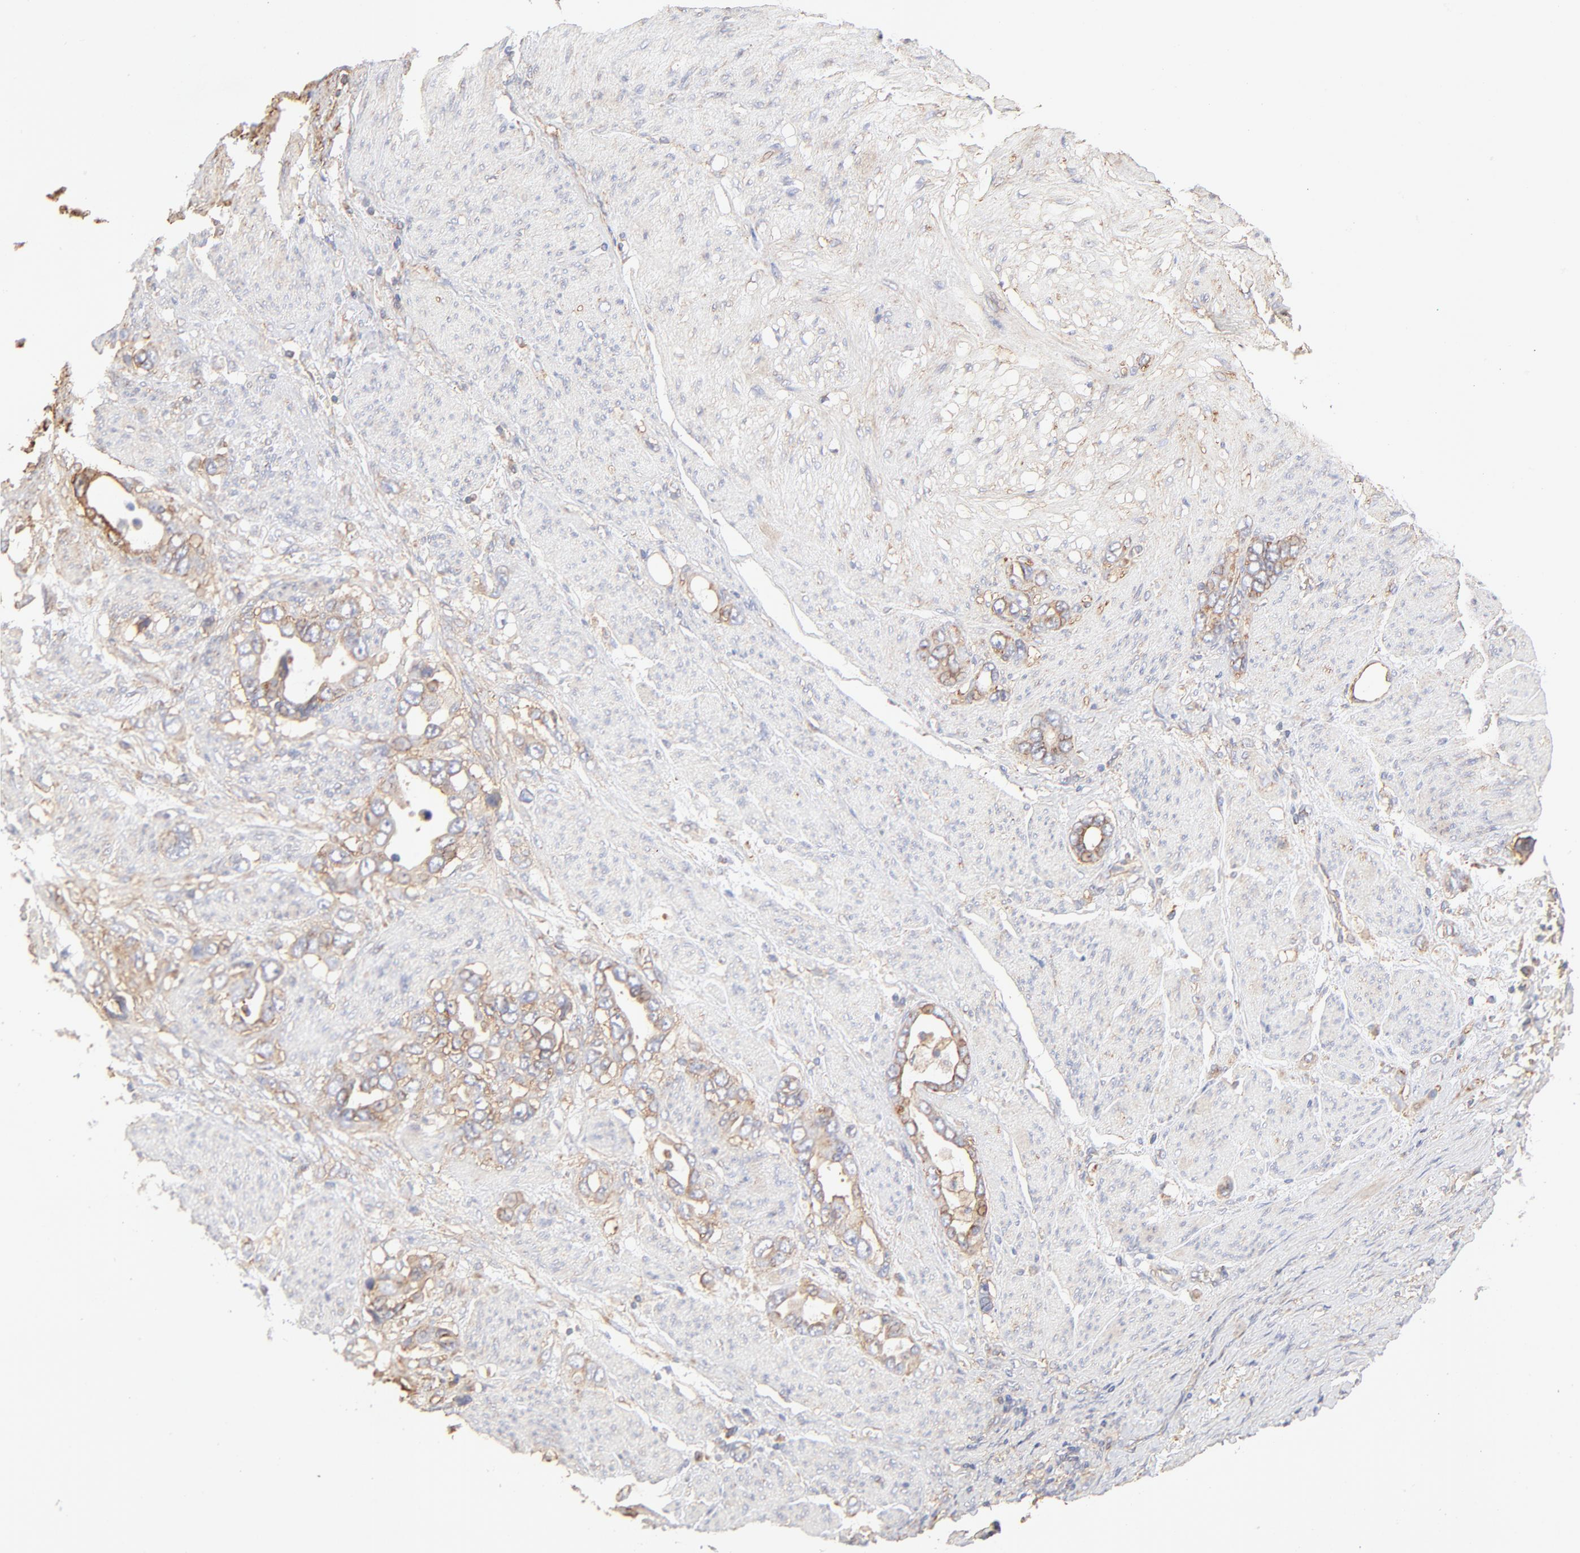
{"staining": {"intensity": "moderate", "quantity": ">75%", "location": "cytoplasmic/membranous"}, "tissue": "stomach cancer", "cell_type": "Tumor cells", "image_type": "cancer", "snomed": [{"axis": "morphology", "description": "Adenocarcinoma, NOS"}, {"axis": "topography", "description": "Stomach"}], "caption": "Brown immunohistochemical staining in stomach adenocarcinoma displays moderate cytoplasmic/membranous positivity in about >75% of tumor cells.", "gene": "CLTB", "patient": {"sex": "male", "age": 78}}